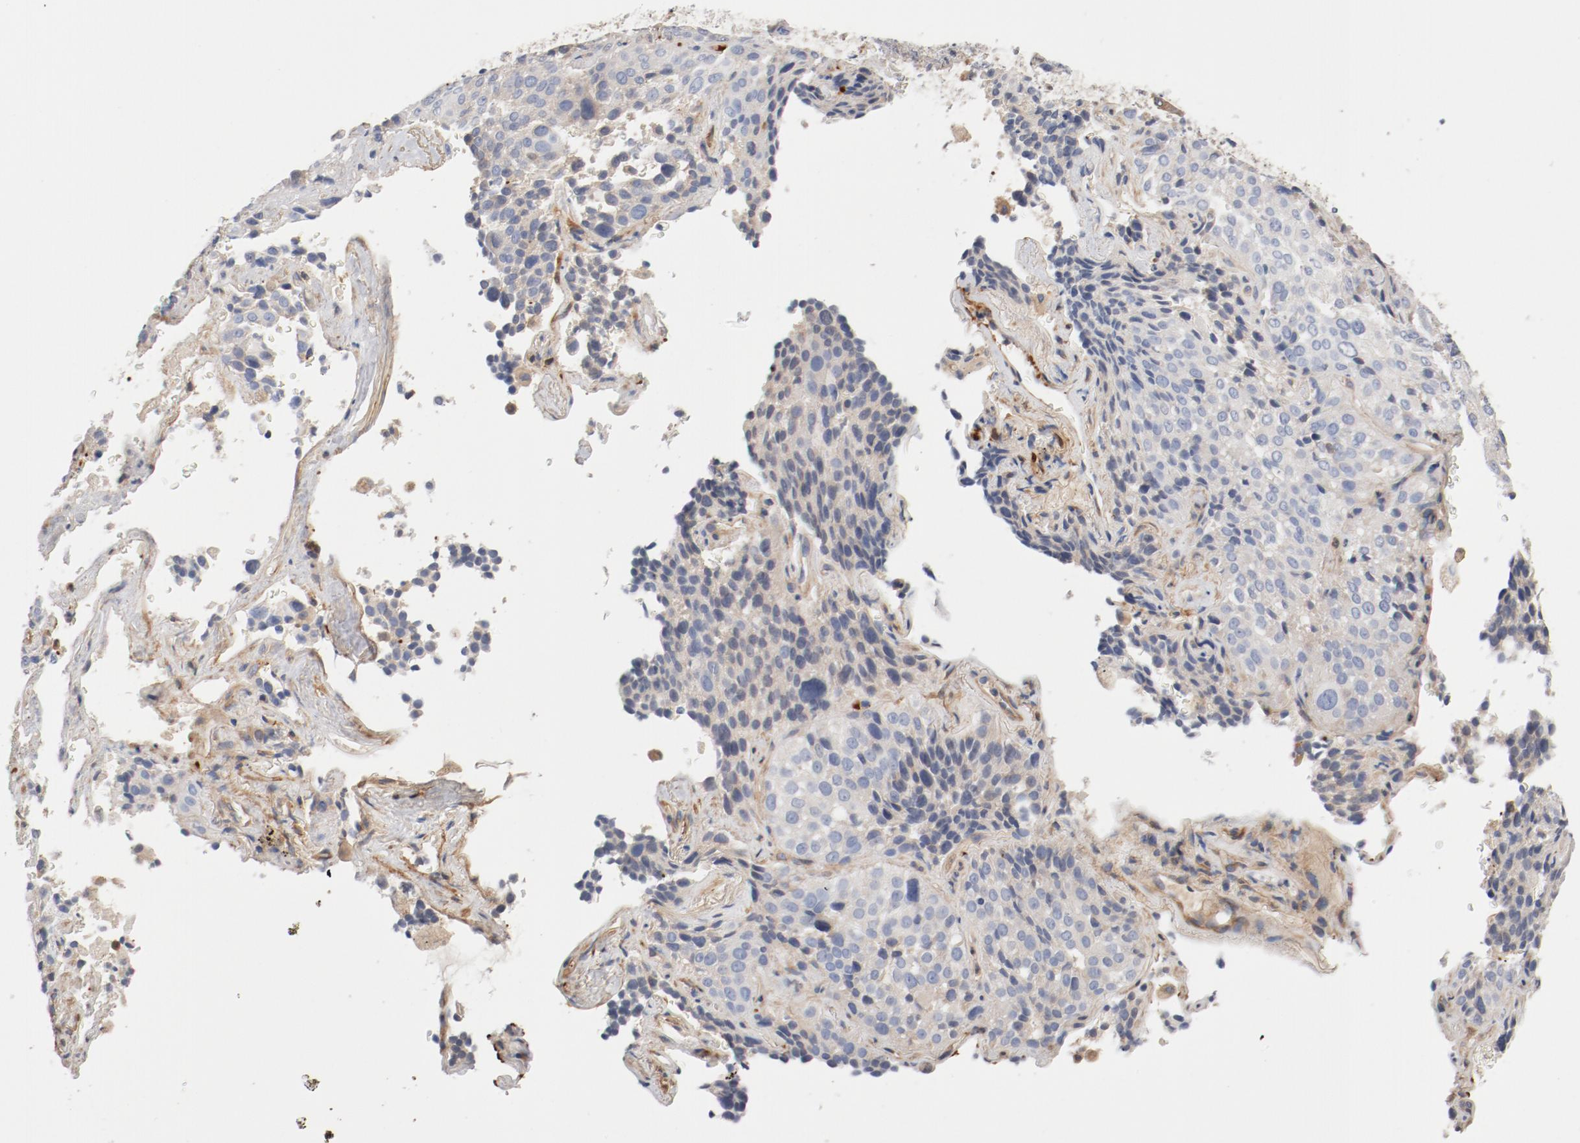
{"staining": {"intensity": "negative", "quantity": "none", "location": "none"}, "tissue": "lung cancer", "cell_type": "Tumor cells", "image_type": "cancer", "snomed": [{"axis": "morphology", "description": "Squamous cell carcinoma, NOS"}, {"axis": "topography", "description": "Lung"}], "caption": "Tumor cells show no significant positivity in lung cancer (squamous cell carcinoma).", "gene": "ILK", "patient": {"sex": "male", "age": 54}}